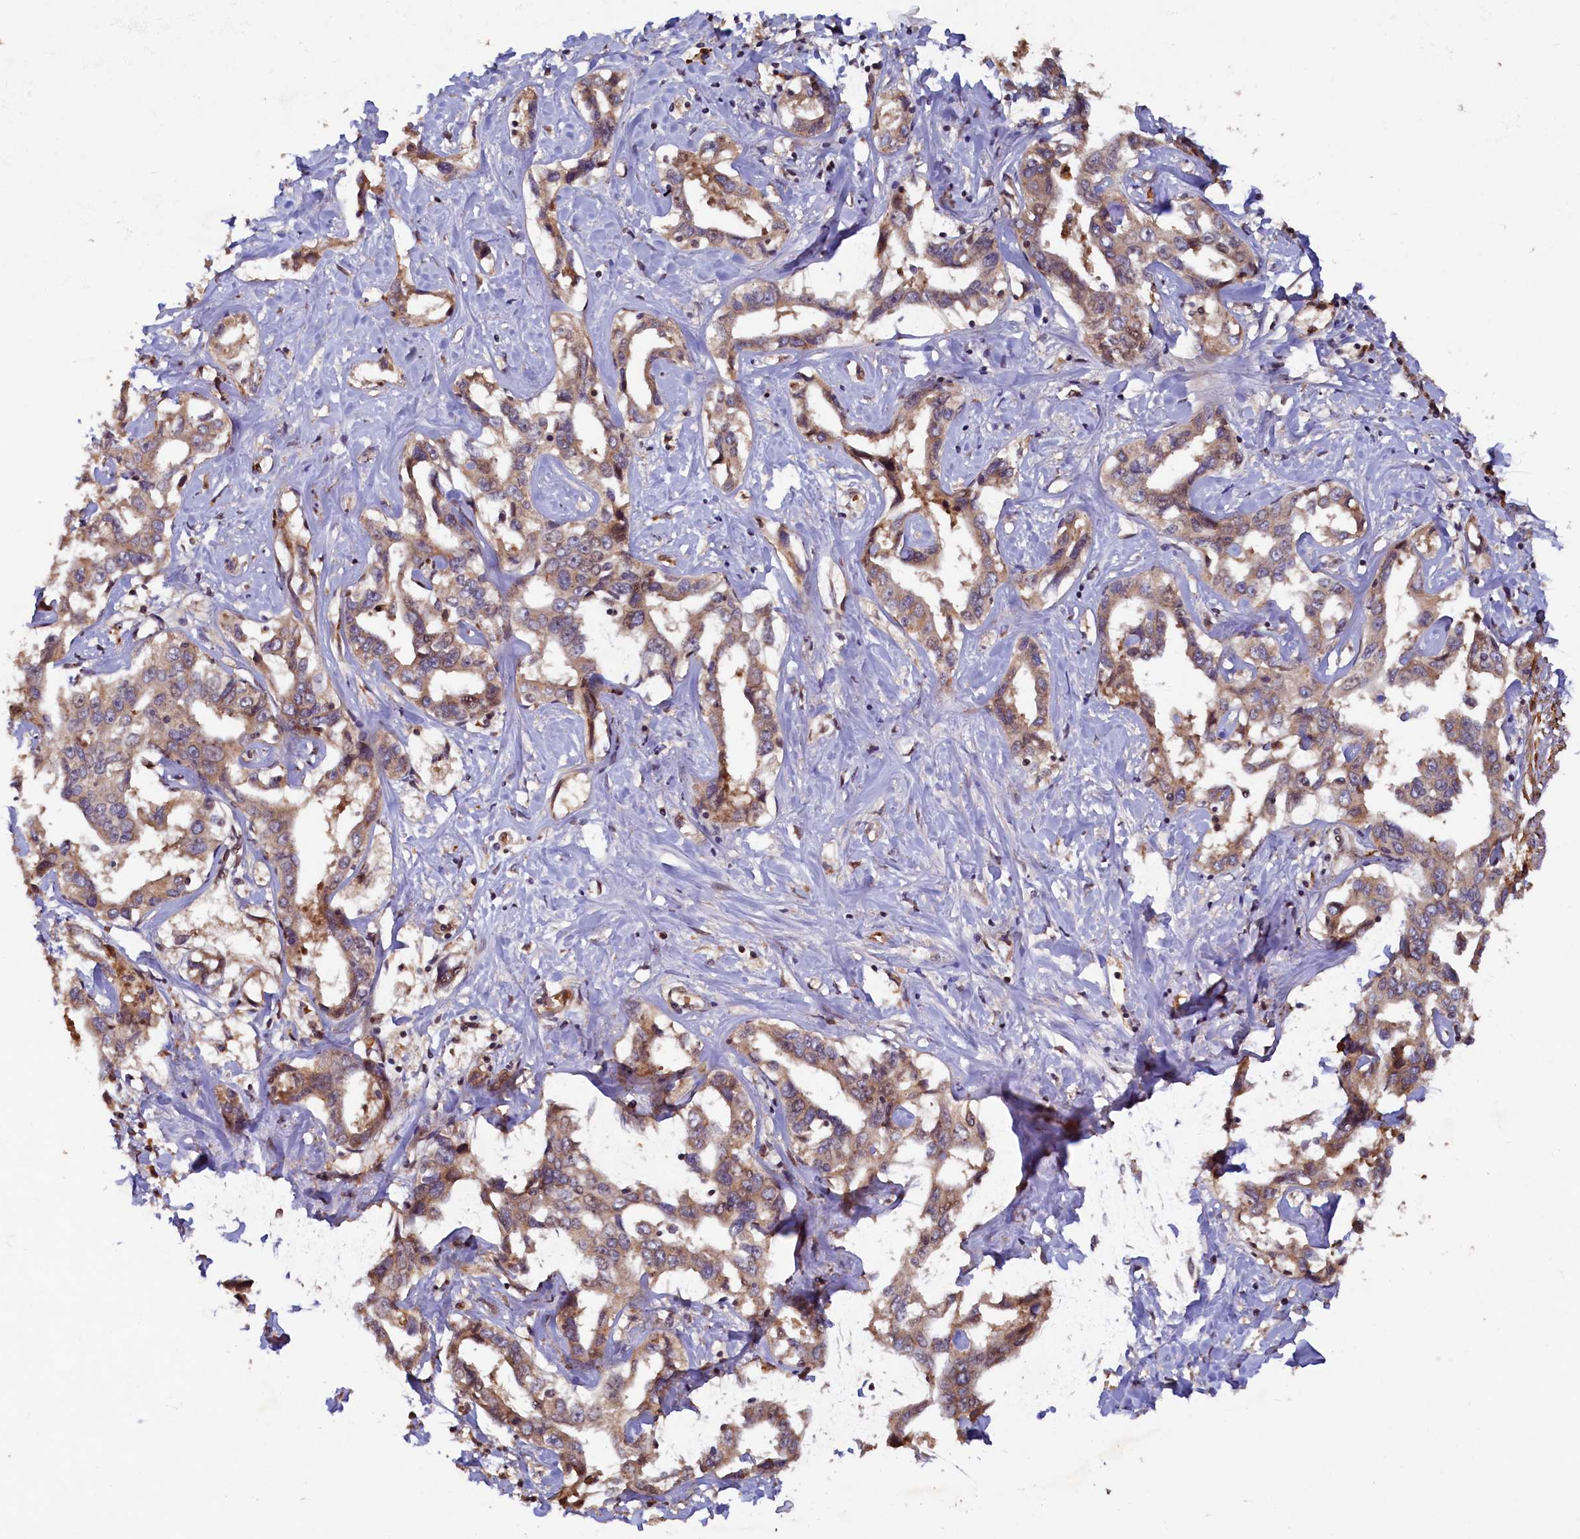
{"staining": {"intensity": "moderate", "quantity": ">75%", "location": "cytoplasmic/membranous"}, "tissue": "liver cancer", "cell_type": "Tumor cells", "image_type": "cancer", "snomed": [{"axis": "morphology", "description": "Cholangiocarcinoma"}, {"axis": "topography", "description": "Liver"}], "caption": "Immunohistochemistry (IHC) (DAB (3,3'-diaminobenzidine)) staining of human cholangiocarcinoma (liver) exhibits moderate cytoplasmic/membranous protein expression in approximately >75% of tumor cells.", "gene": "TMEM181", "patient": {"sex": "male", "age": 59}}